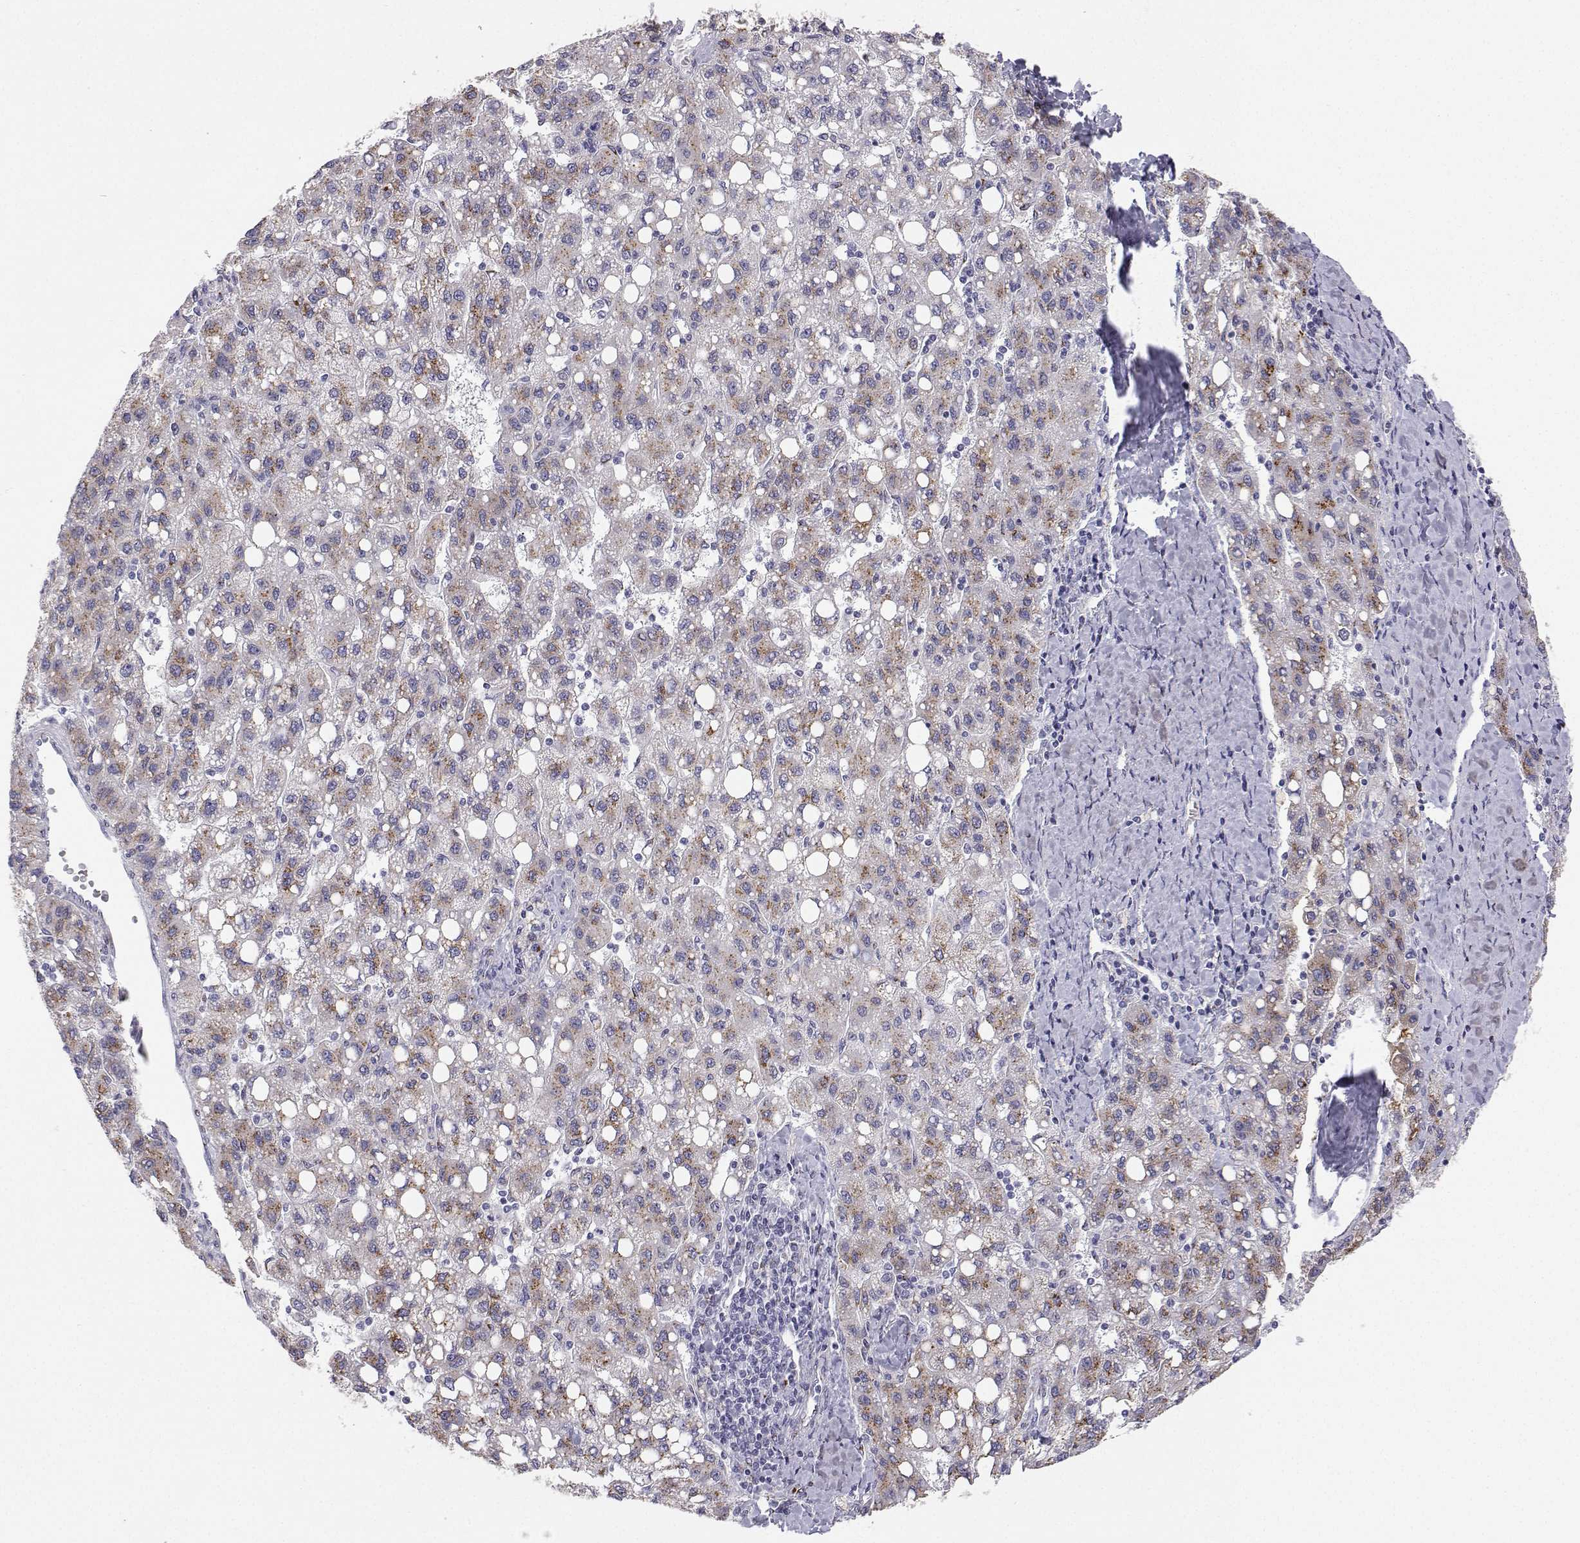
{"staining": {"intensity": "weak", "quantity": ">75%", "location": "cytoplasmic/membranous"}, "tissue": "liver cancer", "cell_type": "Tumor cells", "image_type": "cancer", "snomed": [{"axis": "morphology", "description": "Carcinoma, Hepatocellular, NOS"}, {"axis": "topography", "description": "Liver"}], "caption": "Tumor cells exhibit low levels of weak cytoplasmic/membranous staining in about >75% of cells in human liver hepatocellular carcinoma. The staining is performed using DAB (3,3'-diaminobenzidine) brown chromogen to label protein expression. The nuclei are counter-stained blue using hematoxylin.", "gene": "STARD13", "patient": {"sex": "female", "age": 82}}